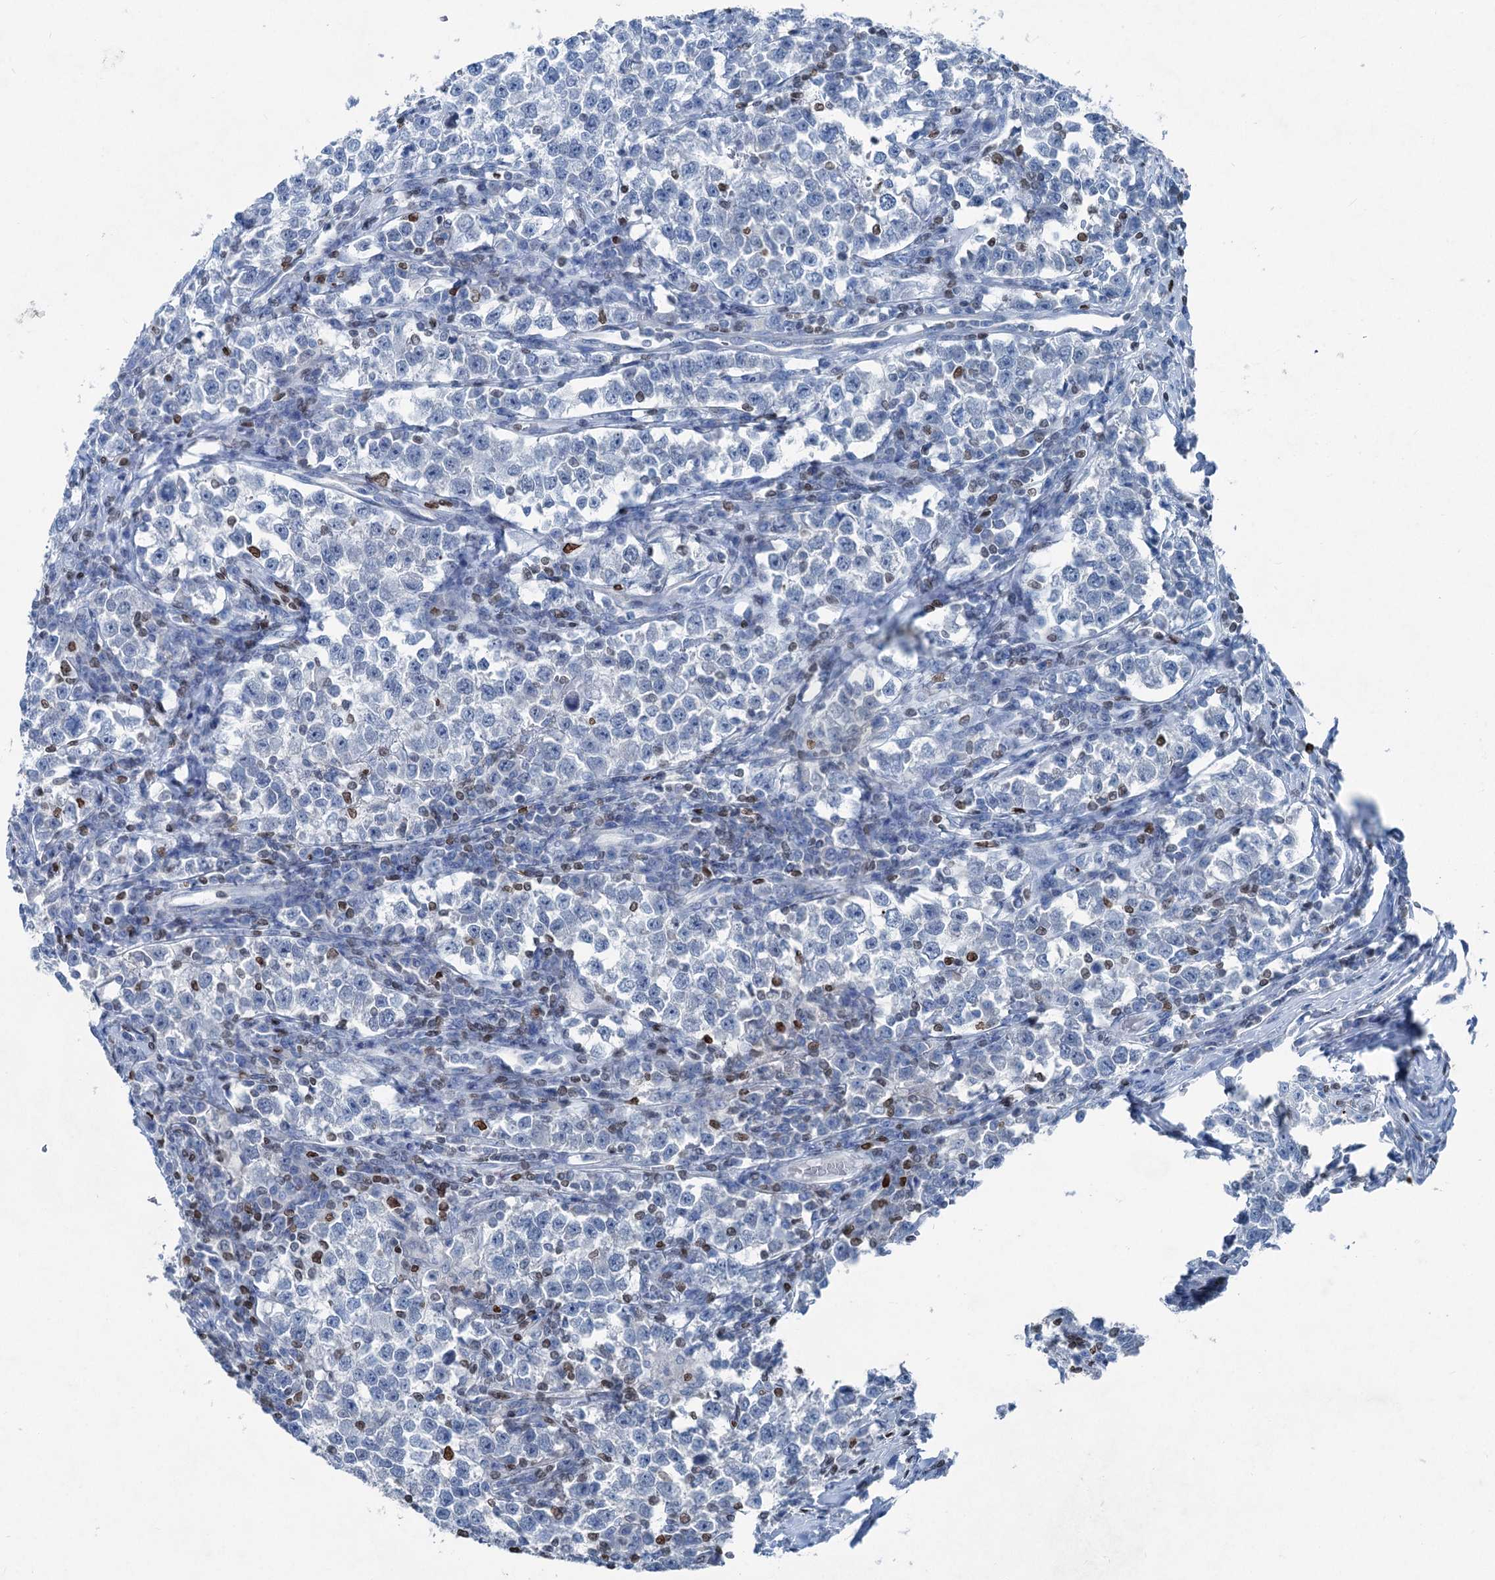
{"staining": {"intensity": "negative", "quantity": "none", "location": "none"}, "tissue": "testis cancer", "cell_type": "Tumor cells", "image_type": "cancer", "snomed": [{"axis": "morphology", "description": "Normal tissue, NOS"}, {"axis": "morphology", "description": "Seminoma, NOS"}, {"axis": "topography", "description": "Testis"}], "caption": "Tumor cells are negative for brown protein staining in testis cancer. (DAB immunohistochemistry visualized using brightfield microscopy, high magnification).", "gene": "ELP4", "patient": {"sex": "male", "age": 43}}